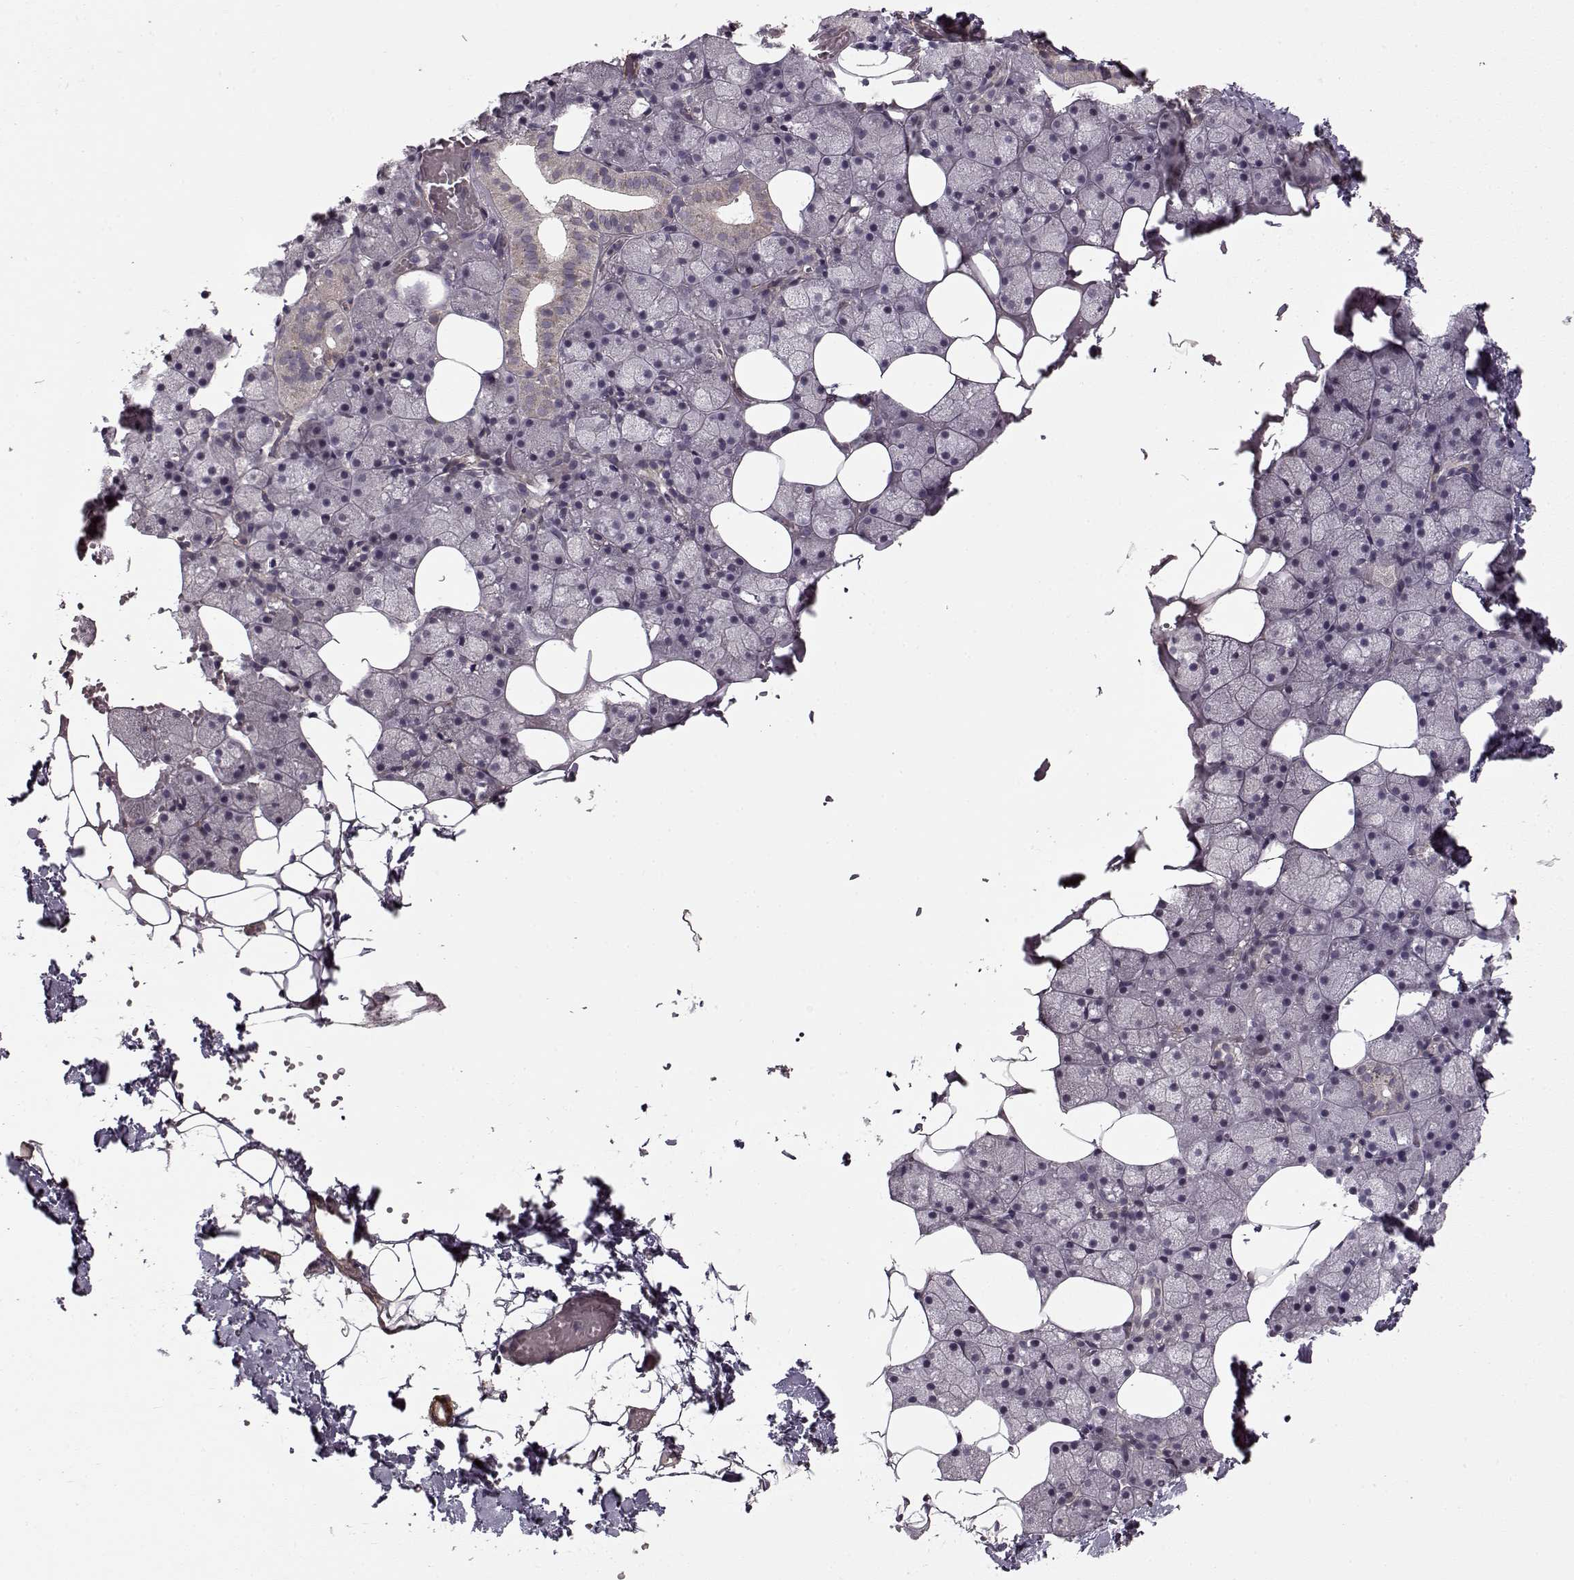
{"staining": {"intensity": "negative", "quantity": "none", "location": "none"}, "tissue": "salivary gland", "cell_type": "Glandular cells", "image_type": "normal", "snomed": [{"axis": "morphology", "description": "Normal tissue, NOS"}, {"axis": "topography", "description": "Salivary gland"}], "caption": "IHC histopathology image of unremarkable human salivary gland stained for a protein (brown), which reveals no positivity in glandular cells.", "gene": "LAMB2", "patient": {"sex": "male", "age": 38}}